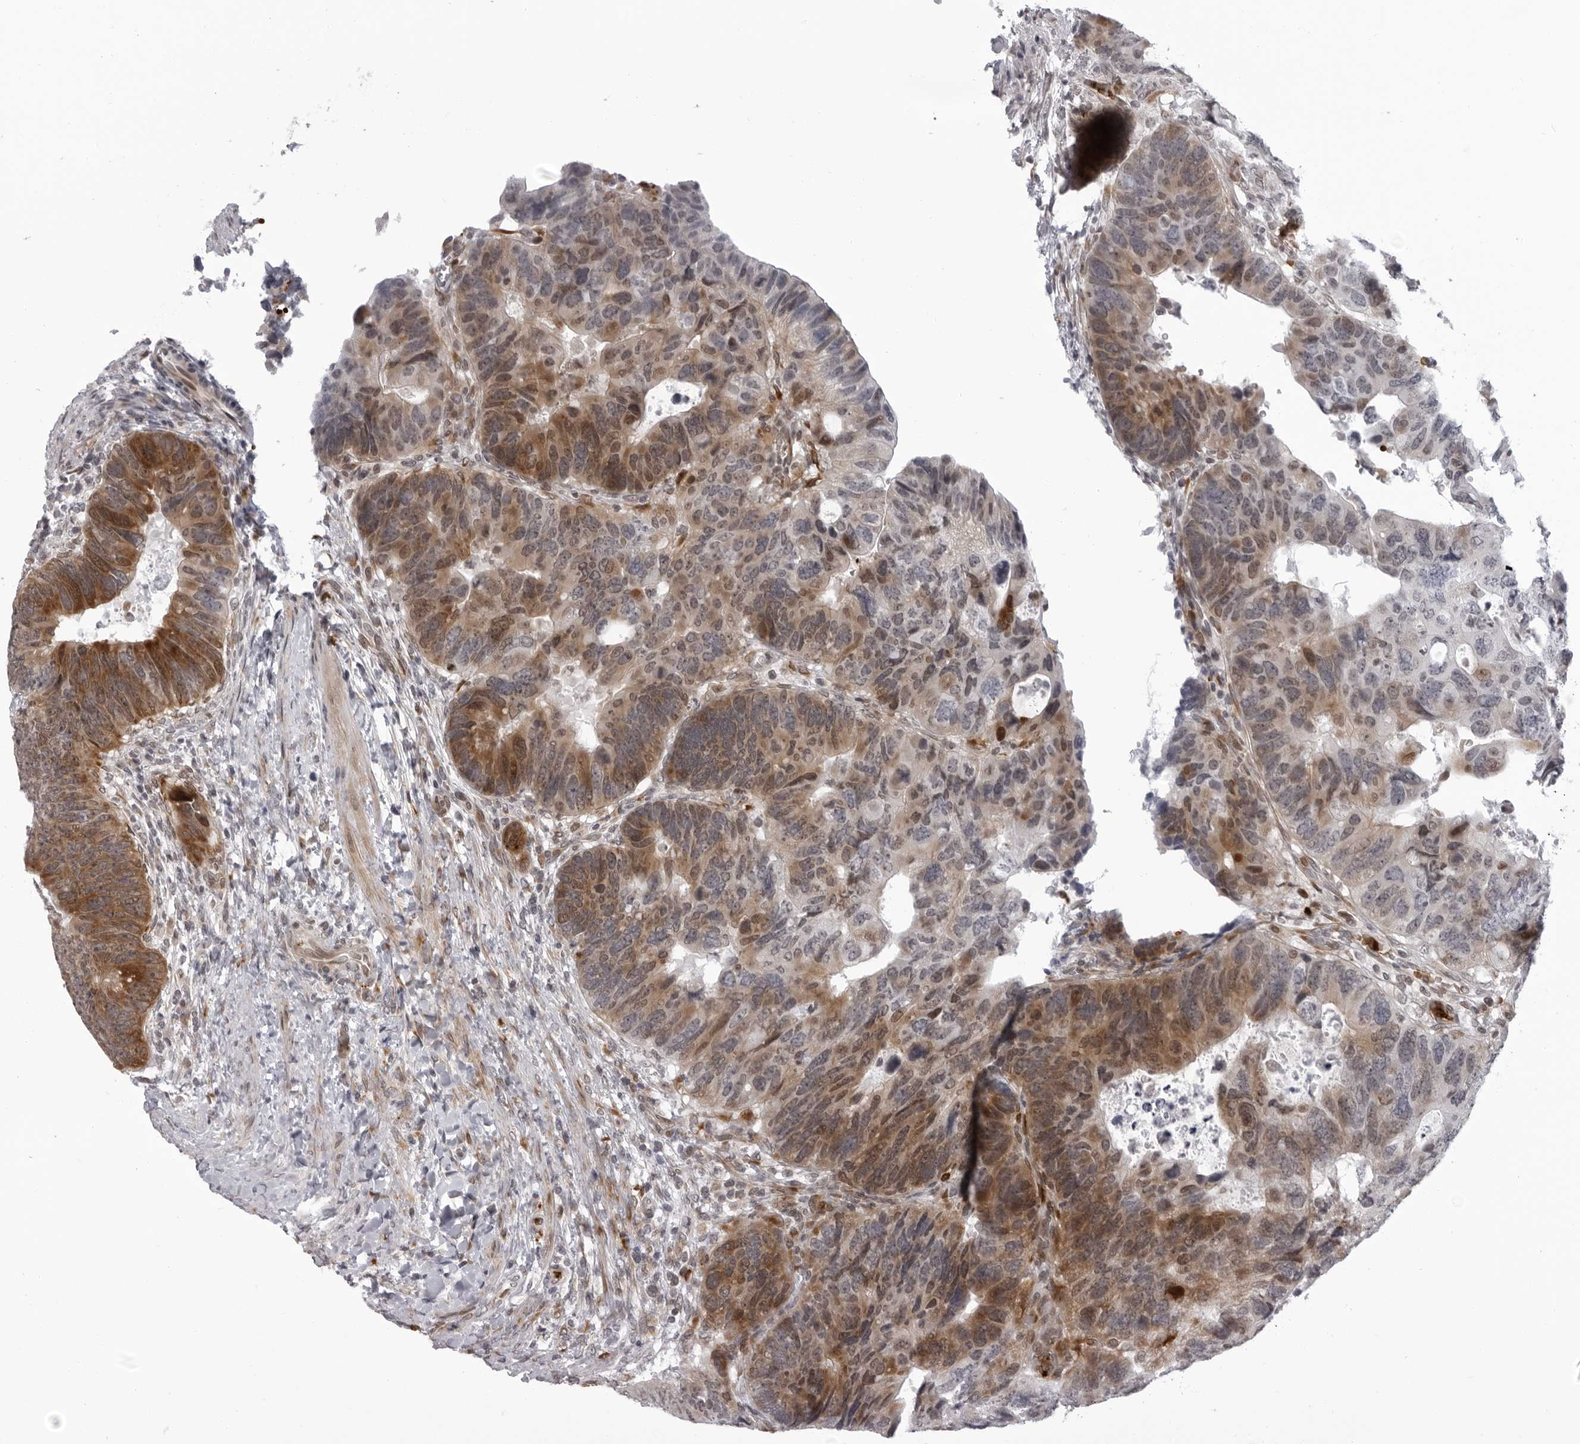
{"staining": {"intensity": "moderate", "quantity": "25%-75%", "location": "cytoplasmic/membranous"}, "tissue": "colorectal cancer", "cell_type": "Tumor cells", "image_type": "cancer", "snomed": [{"axis": "morphology", "description": "Adenocarcinoma, NOS"}, {"axis": "topography", "description": "Rectum"}], "caption": "Protein expression analysis of adenocarcinoma (colorectal) displays moderate cytoplasmic/membranous staining in about 25%-75% of tumor cells.", "gene": "THOP1", "patient": {"sex": "male", "age": 59}}